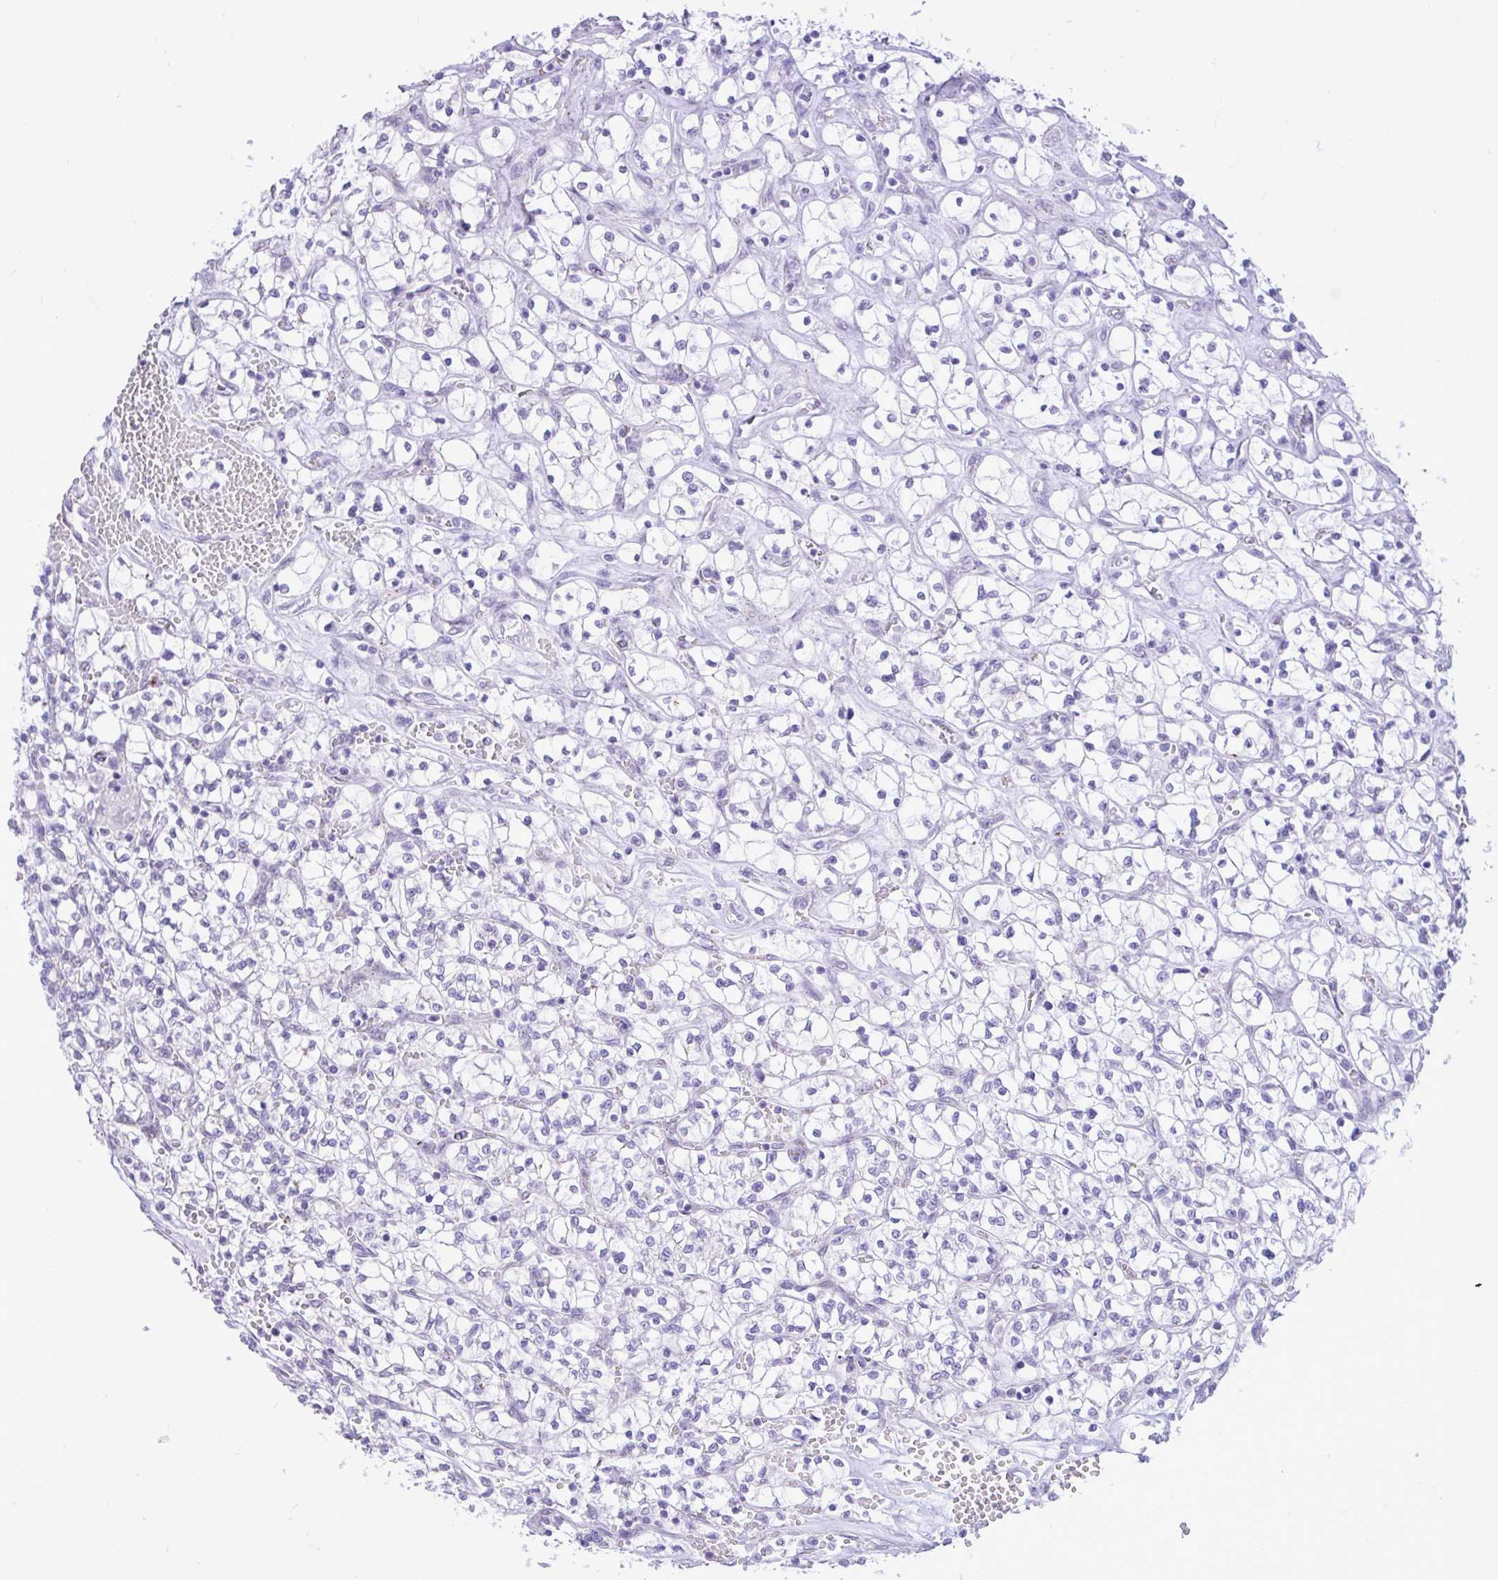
{"staining": {"intensity": "negative", "quantity": "none", "location": "none"}, "tissue": "renal cancer", "cell_type": "Tumor cells", "image_type": "cancer", "snomed": [{"axis": "morphology", "description": "Adenocarcinoma, NOS"}, {"axis": "topography", "description": "Kidney"}], "caption": "Immunohistochemistry (IHC) photomicrograph of human renal cancer stained for a protein (brown), which exhibits no expression in tumor cells.", "gene": "REEP1", "patient": {"sex": "female", "age": 64}}